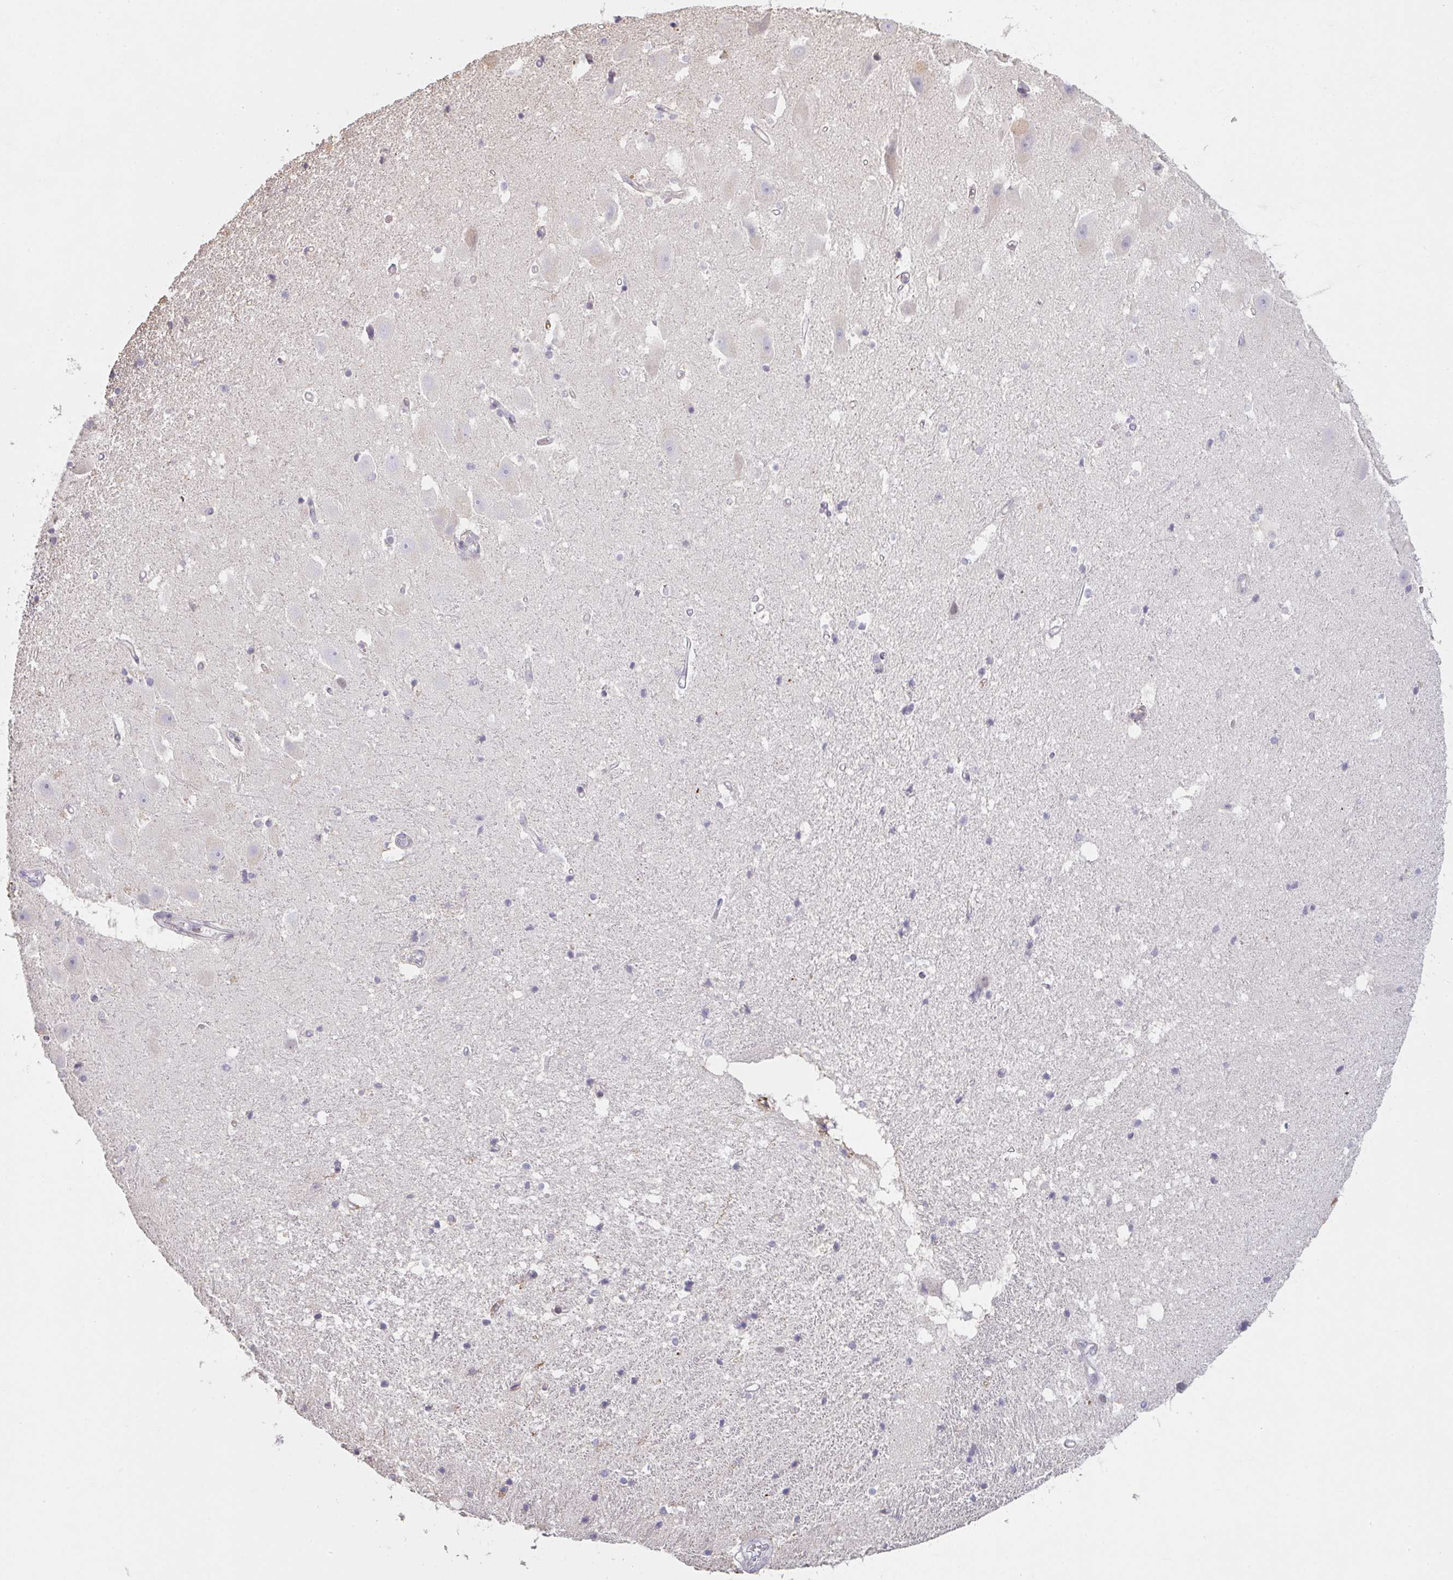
{"staining": {"intensity": "negative", "quantity": "none", "location": "none"}, "tissue": "hippocampus", "cell_type": "Glial cells", "image_type": "normal", "snomed": [{"axis": "morphology", "description": "Normal tissue, NOS"}, {"axis": "topography", "description": "Hippocampus"}], "caption": "Immunohistochemistry of unremarkable human hippocampus shows no expression in glial cells.", "gene": "TMEM237", "patient": {"sex": "male", "age": 63}}